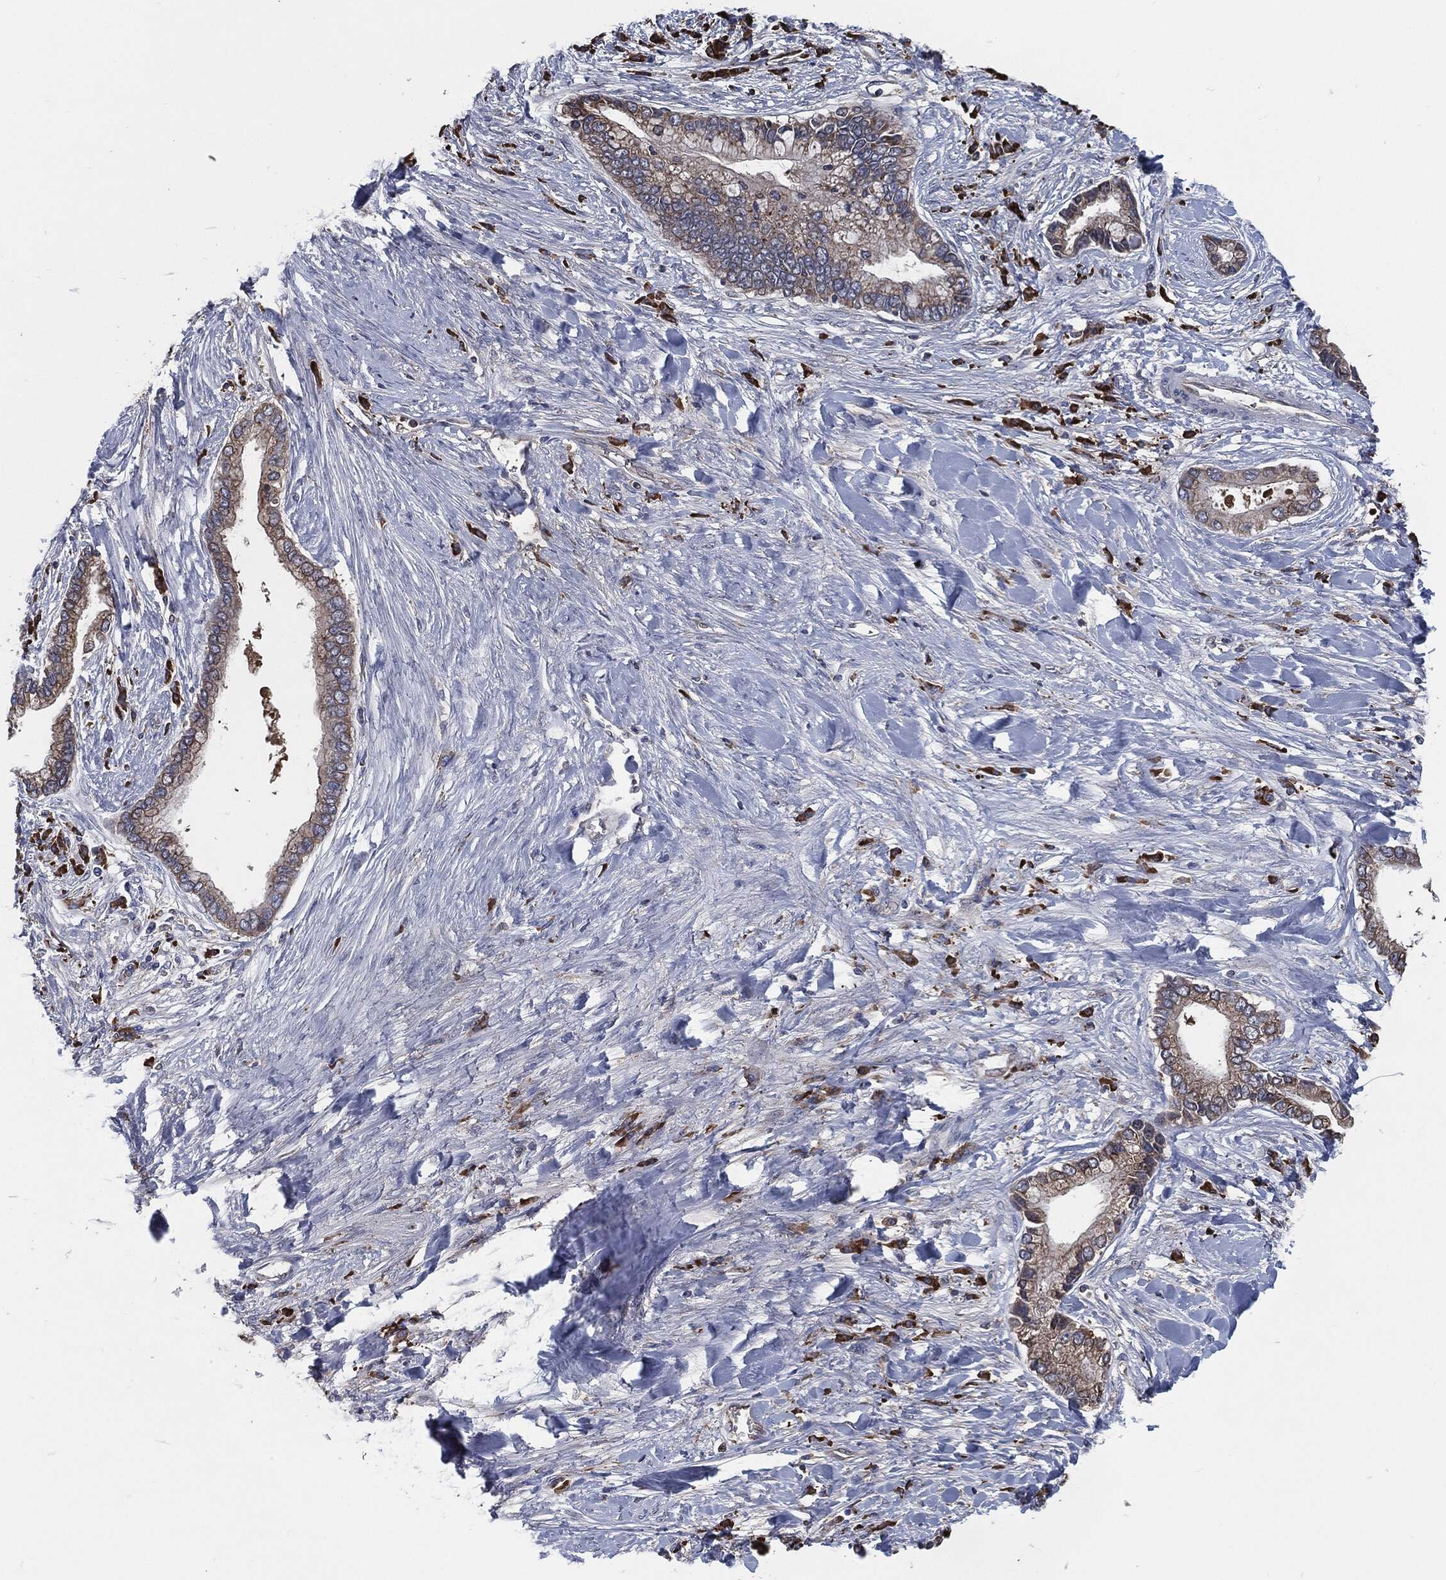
{"staining": {"intensity": "moderate", "quantity": "<25%", "location": "cytoplasmic/membranous"}, "tissue": "liver cancer", "cell_type": "Tumor cells", "image_type": "cancer", "snomed": [{"axis": "morphology", "description": "Cholangiocarcinoma"}, {"axis": "topography", "description": "Liver"}], "caption": "Immunohistochemical staining of human cholangiocarcinoma (liver) demonstrates low levels of moderate cytoplasmic/membranous expression in about <25% of tumor cells.", "gene": "PRDX4", "patient": {"sex": "male", "age": 50}}